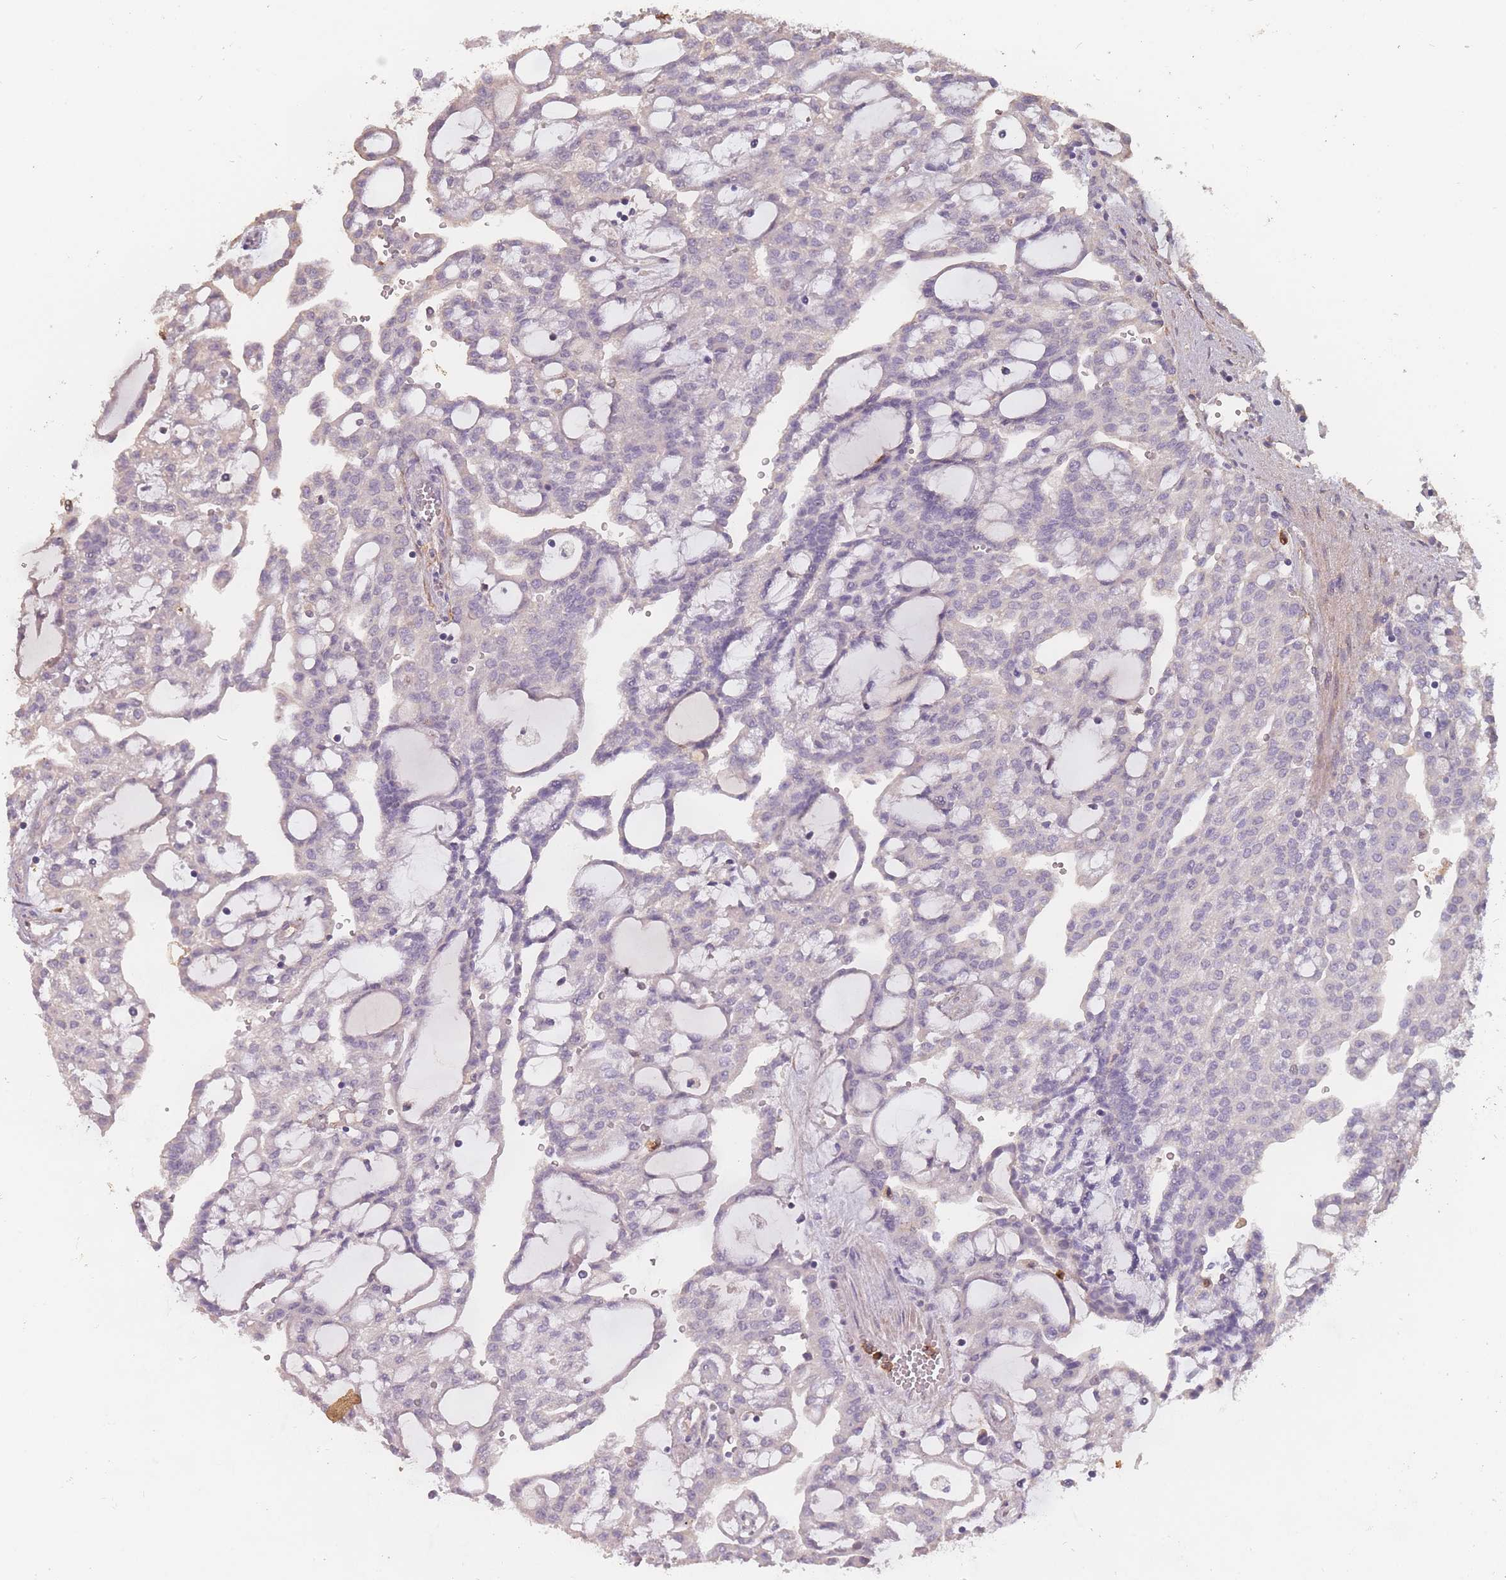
{"staining": {"intensity": "negative", "quantity": "none", "location": "none"}, "tissue": "renal cancer", "cell_type": "Tumor cells", "image_type": "cancer", "snomed": [{"axis": "morphology", "description": "Adenocarcinoma, NOS"}, {"axis": "topography", "description": "Kidney"}], "caption": "IHC of renal cancer reveals no staining in tumor cells.", "gene": "BST1", "patient": {"sex": "male", "age": 63}}